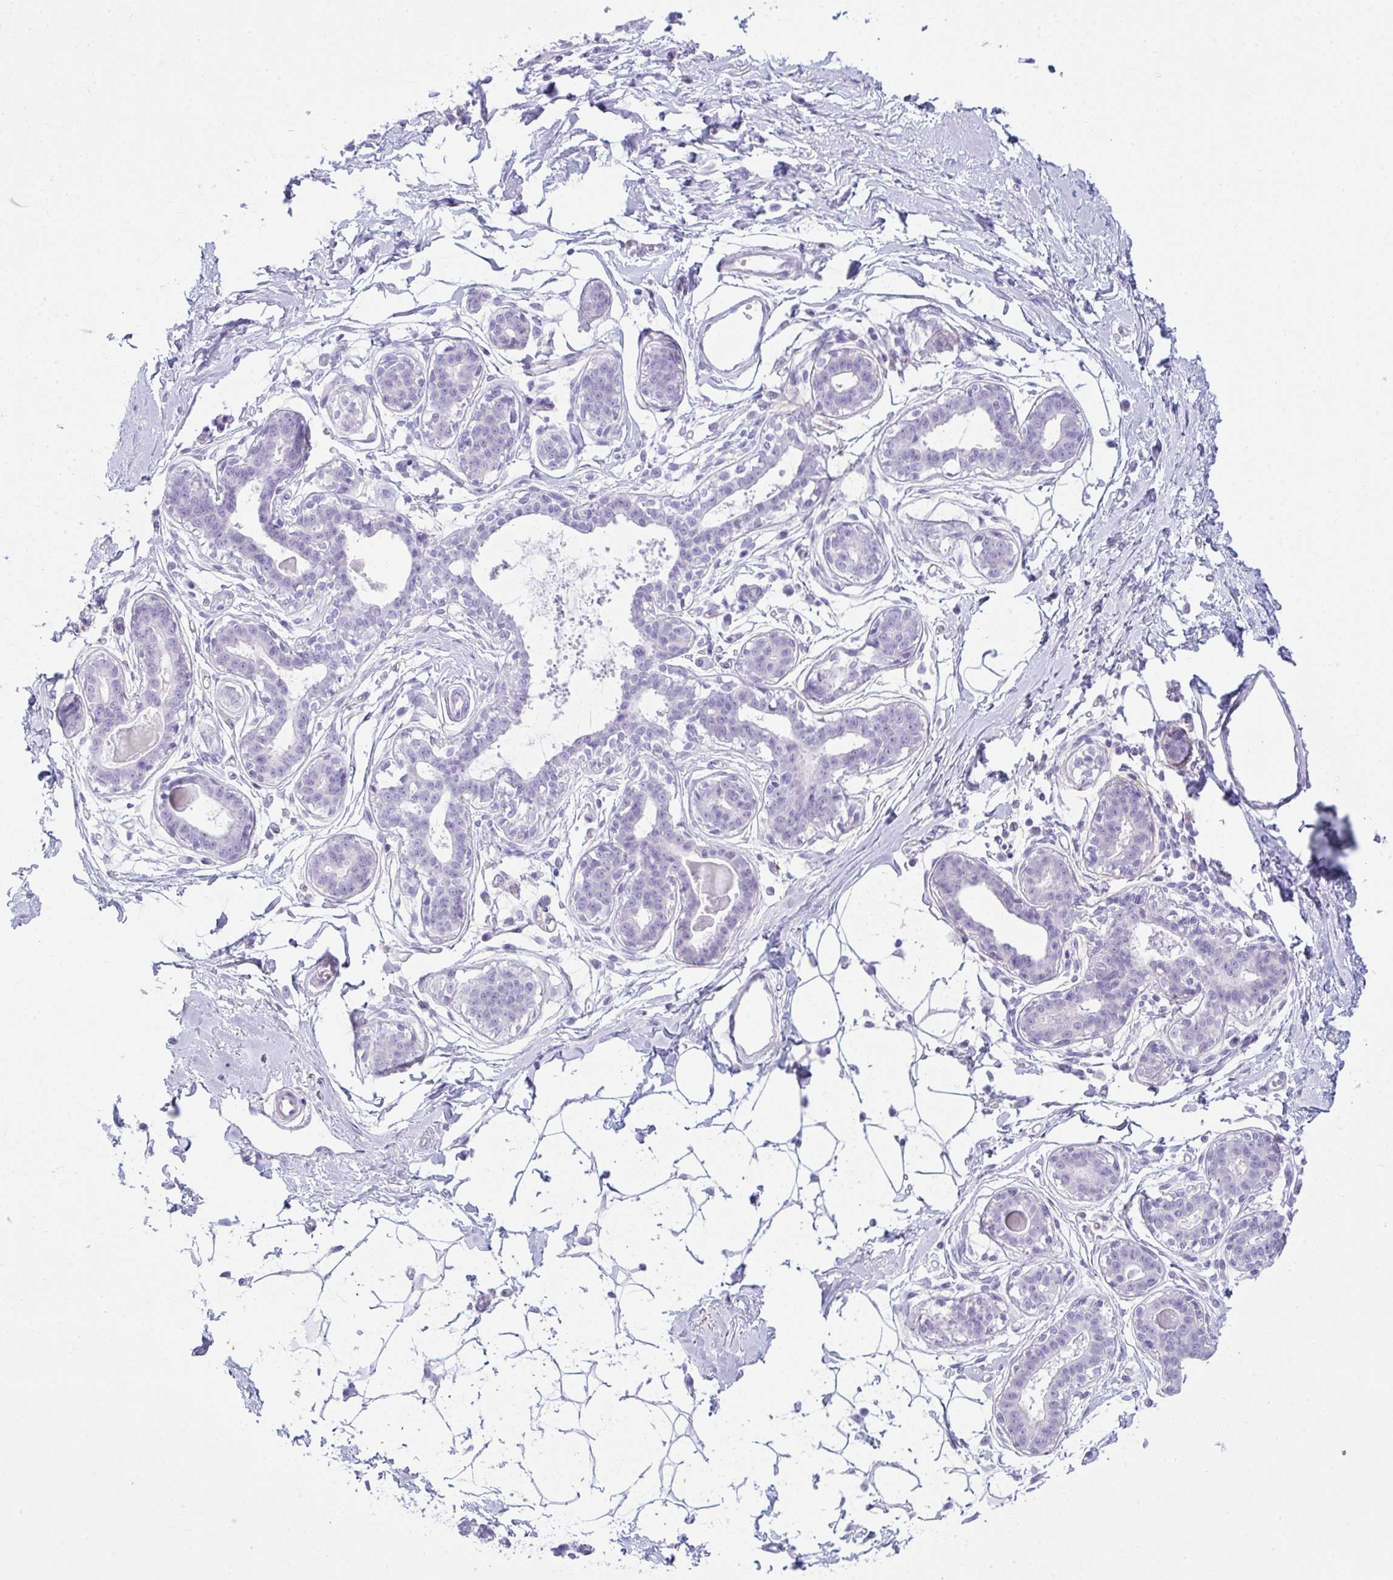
{"staining": {"intensity": "negative", "quantity": "none", "location": "none"}, "tissue": "breast", "cell_type": "Adipocytes", "image_type": "normal", "snomed": [{"axis": "morphology", "description": "Normal tissue, NOS"}, {"axis": "topography", "description": "Breast"}], "caption": "DAB immunohistochemical staining of unremarkable breast reveals no significant expression in adipocytes.", "gene": "RASL10A", "patient": {"sex": "female", "age": 45}}